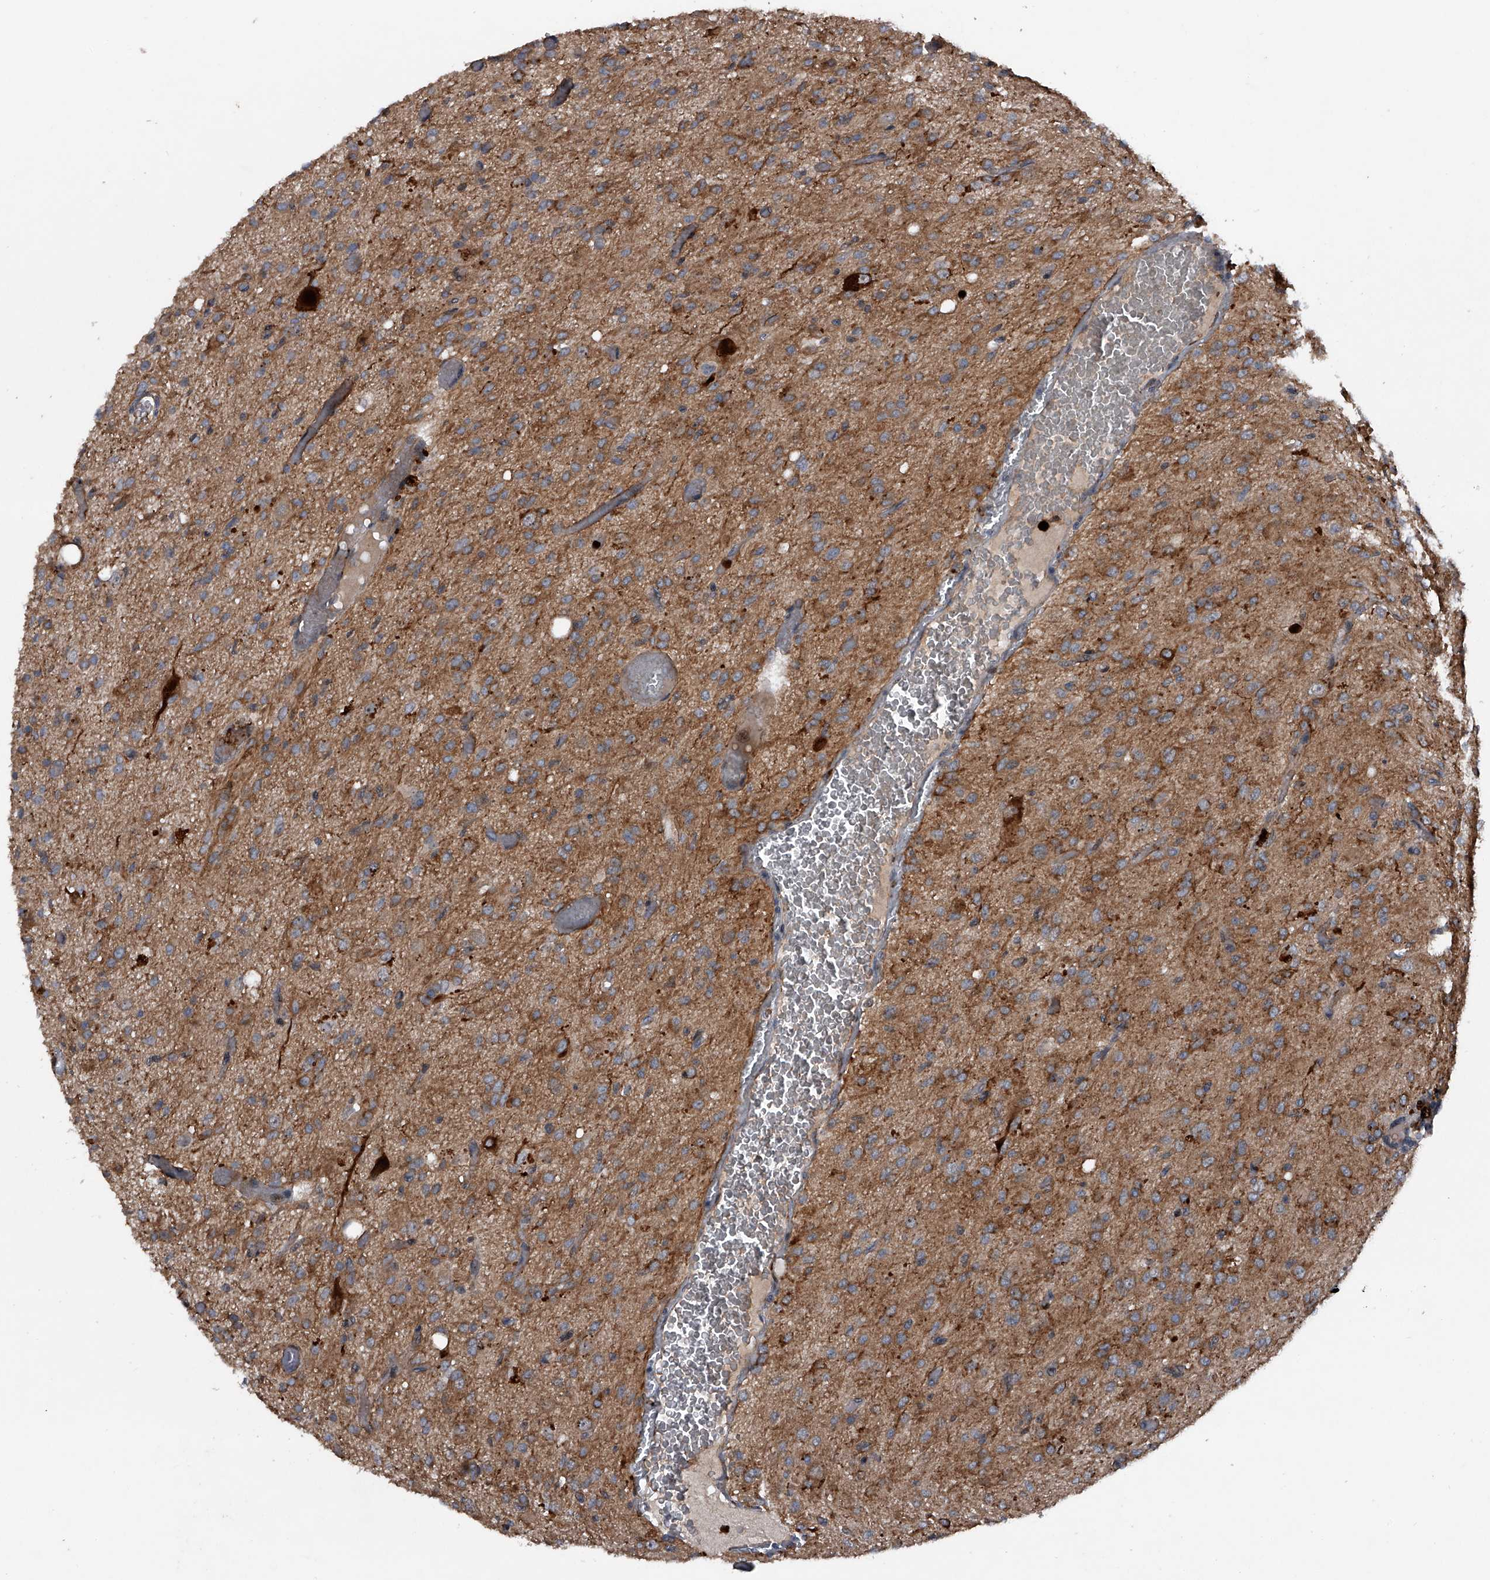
{"staining": {"intensity": "moderate", "quantity": ">75%", "location": "cytoplasmic/membranous"}, "tissue": "glioma", "cell_type": "Tumor cells", "image_type": "cancer", "snomed": [{"axis": "morphology", "description": "Glioma, malignant, High grade"}, {"axis": "topography", "description": "Brain"}], "caption": "The photomicrograph shows staining of glioma, revealing moderate cytoplasmic/membranous protein staining (brown color) within tumor cells.", "gene": "MAPKAP1", "patient": {"sex": "female", "age": 59}}